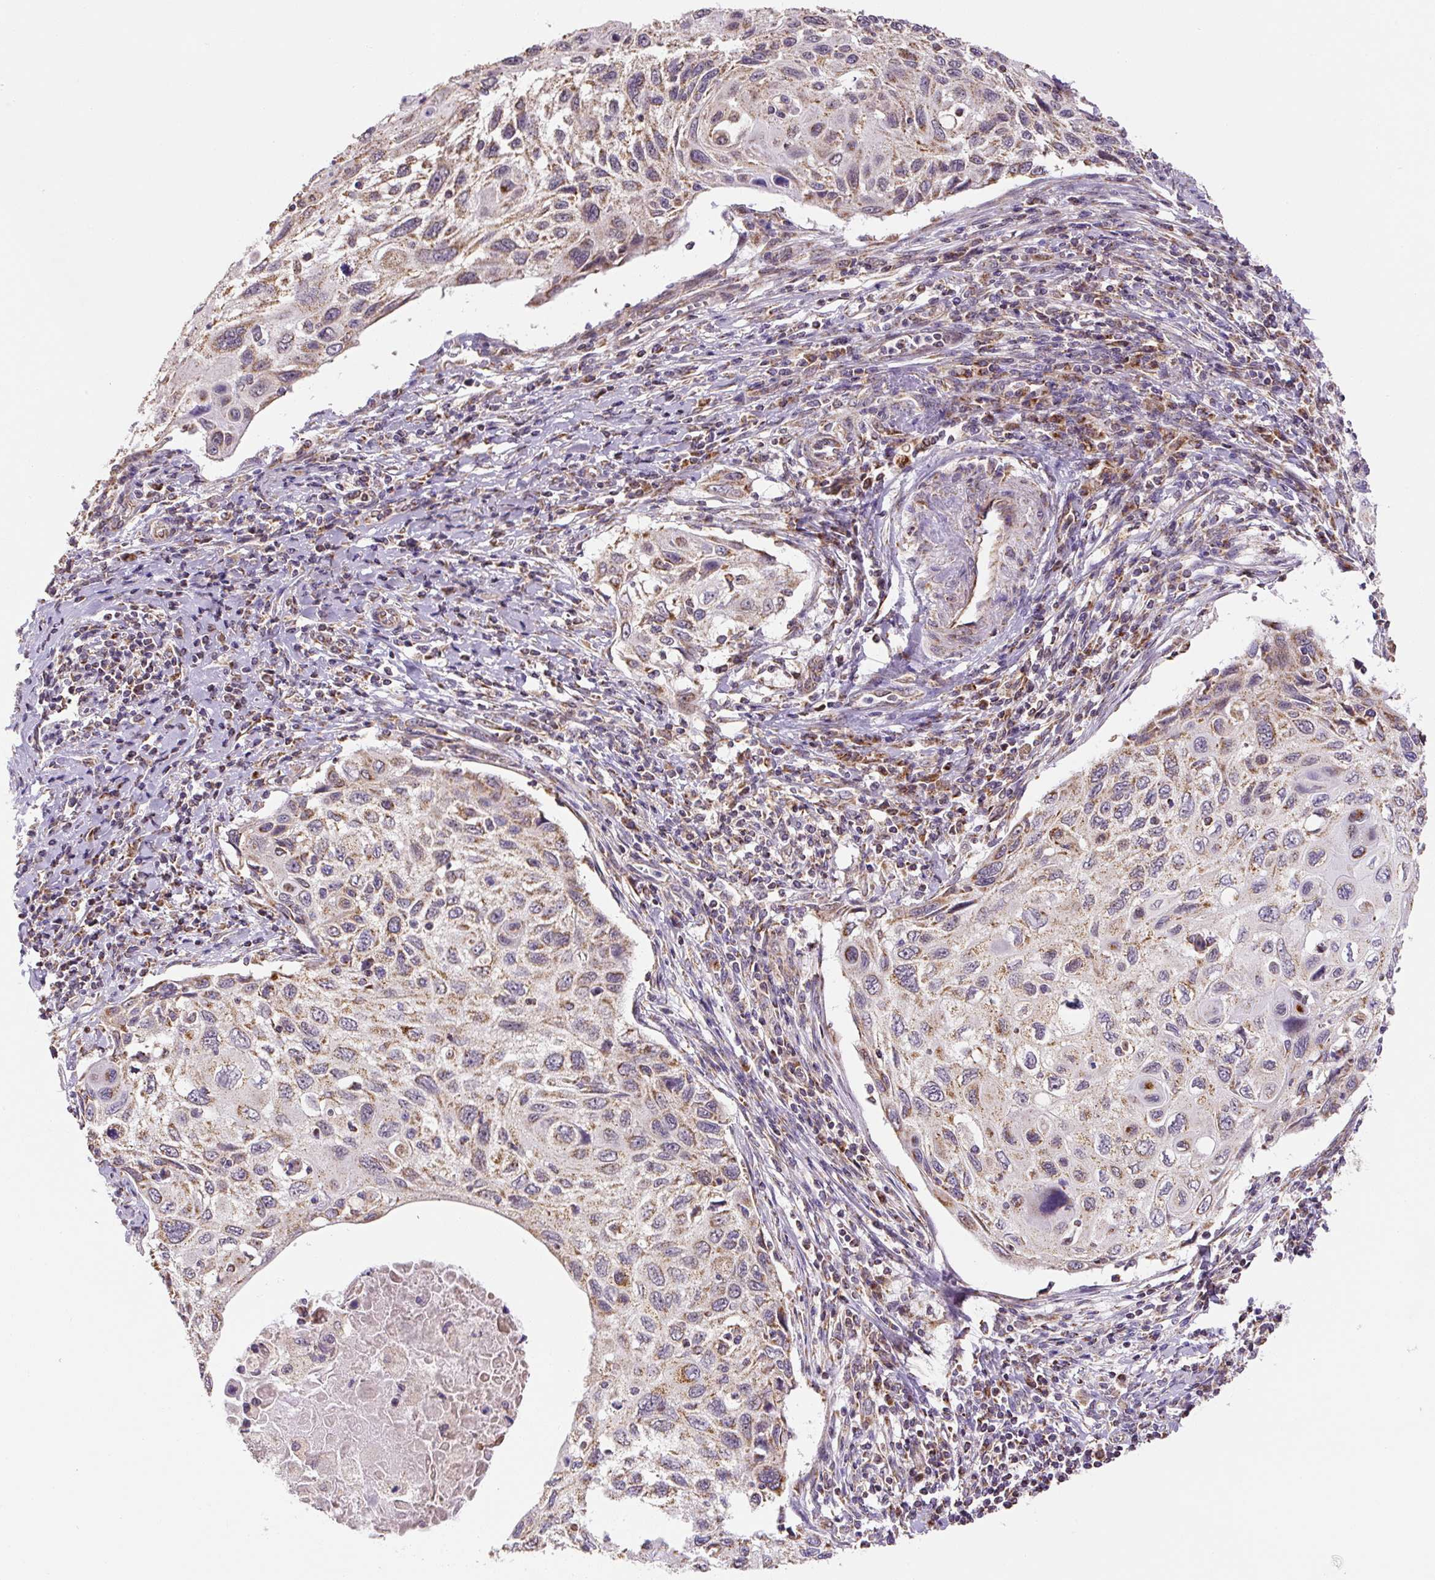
{"staining": {"intensity": "moderate", "quantity": ">75%", "location": "cytoplasmic/membranous"}, "tissue": "cervical cancer", "cell_type": "Tumor cells", "image_type": "cancer", "snomed": [{"axis": "morphology", "description": "Squamous cell carcinoma, NOS"}, {"axis": "topography", "description": "Cervix"}], "caption": "Cervical squamous cell carcinoma stained with IHC reveals moderate cytoplasmic/membranous positivity in approximately >75% of tumor cells.", "gene": "MFSD9", "patient": {"sex": "female", "age": 70}}